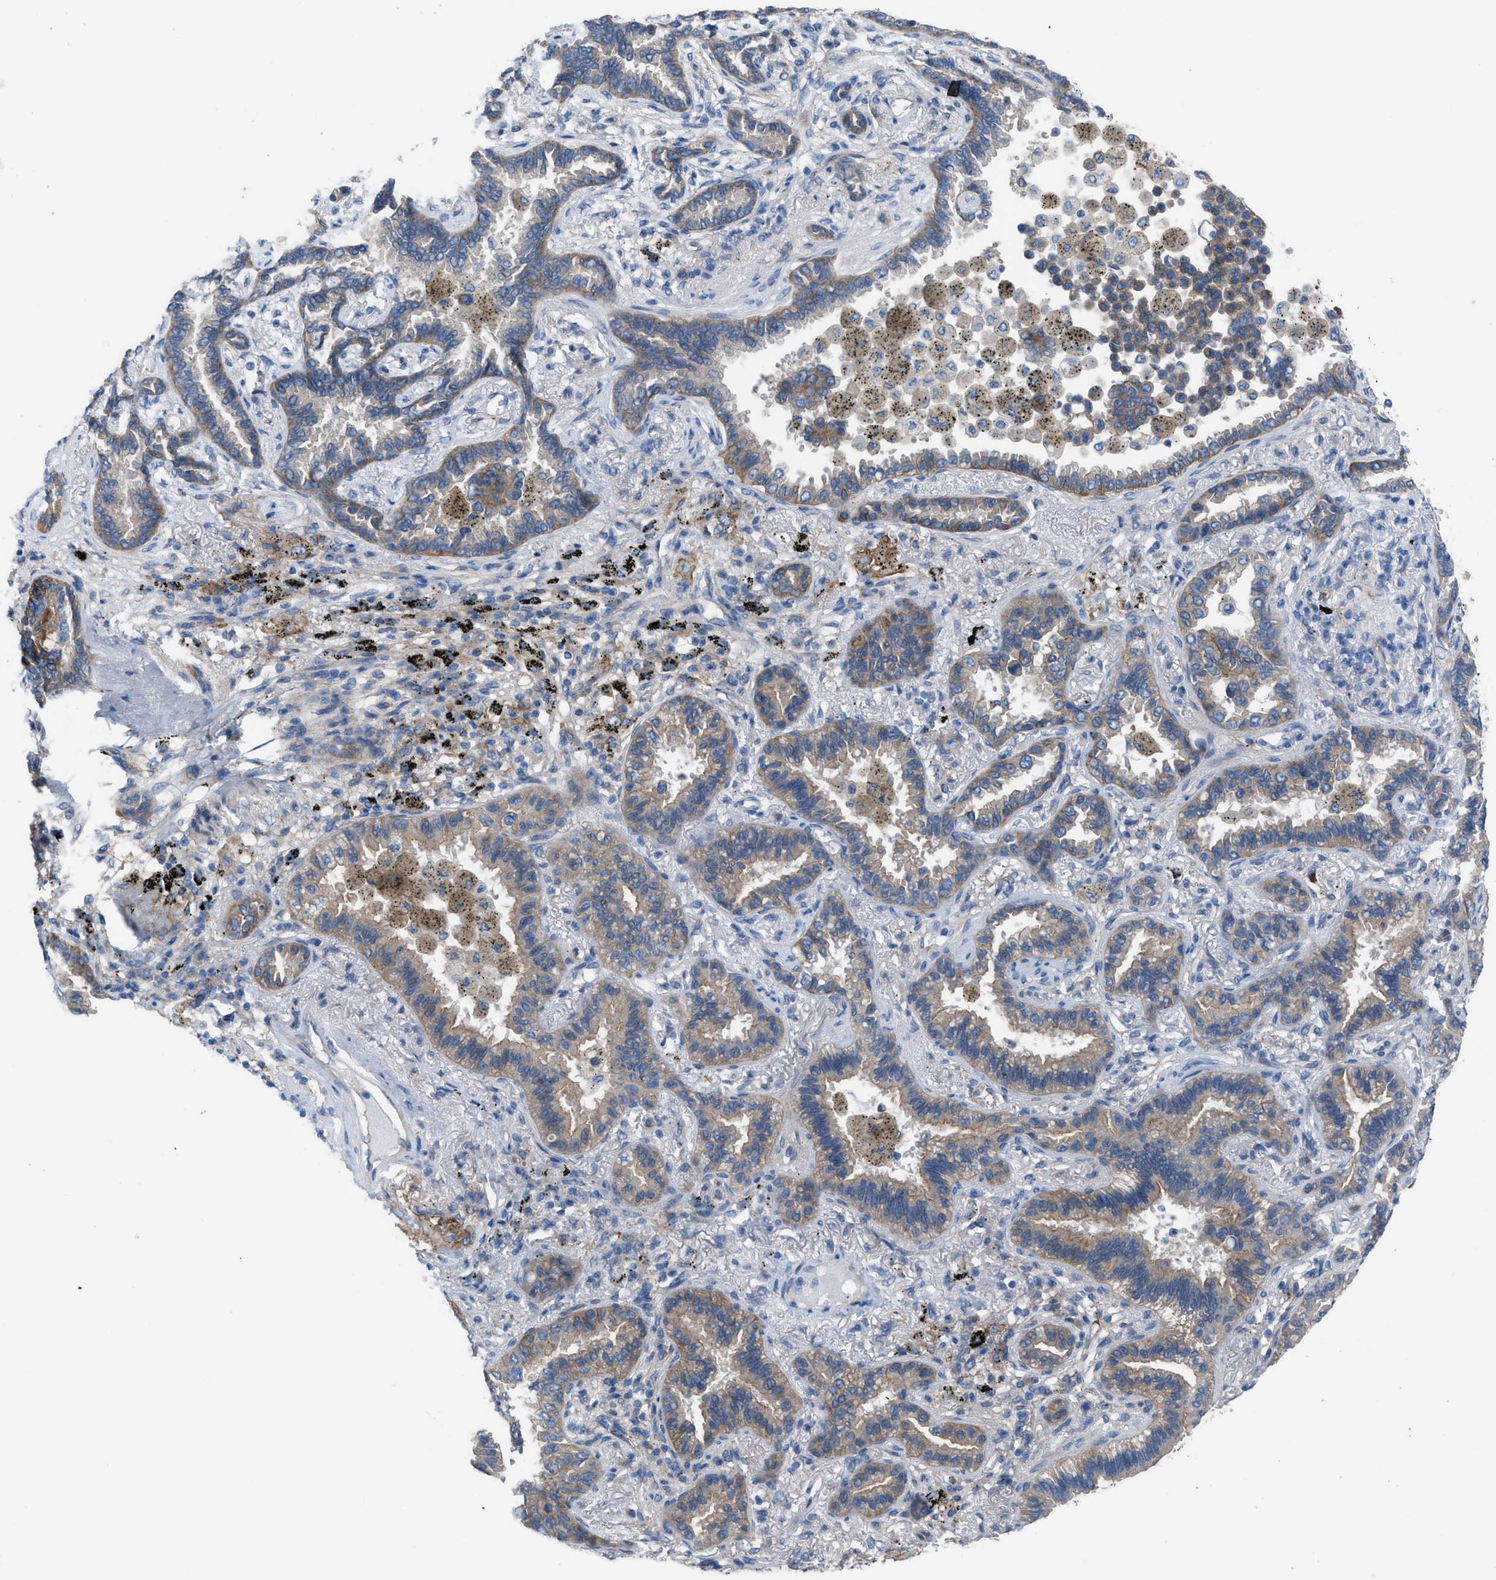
{"staining": {"intensity": "moderate", "quantity": ">75%", "location": "cytoplasmic/membranous"}, "tissue": "lung cancer", "cell_type": "Tumor cells", "image_type": "cancer", "snomed": [{"axis": "morphology", "description": "Normal tissue, NOS"}, {"axis": "morphology", "description": "Adenocarcinoma, NOS"}, {"axis": "topography", "description": "Lung"}], "caption": "Approximately >75% of tumor cells in lung adenocarcinoma show moderate cytoplasmic/membranous protein expression as visualized by brown immunohistochemical staining.", "gene": "EGFR", "patient": {"sex": "male", "age": 59}}